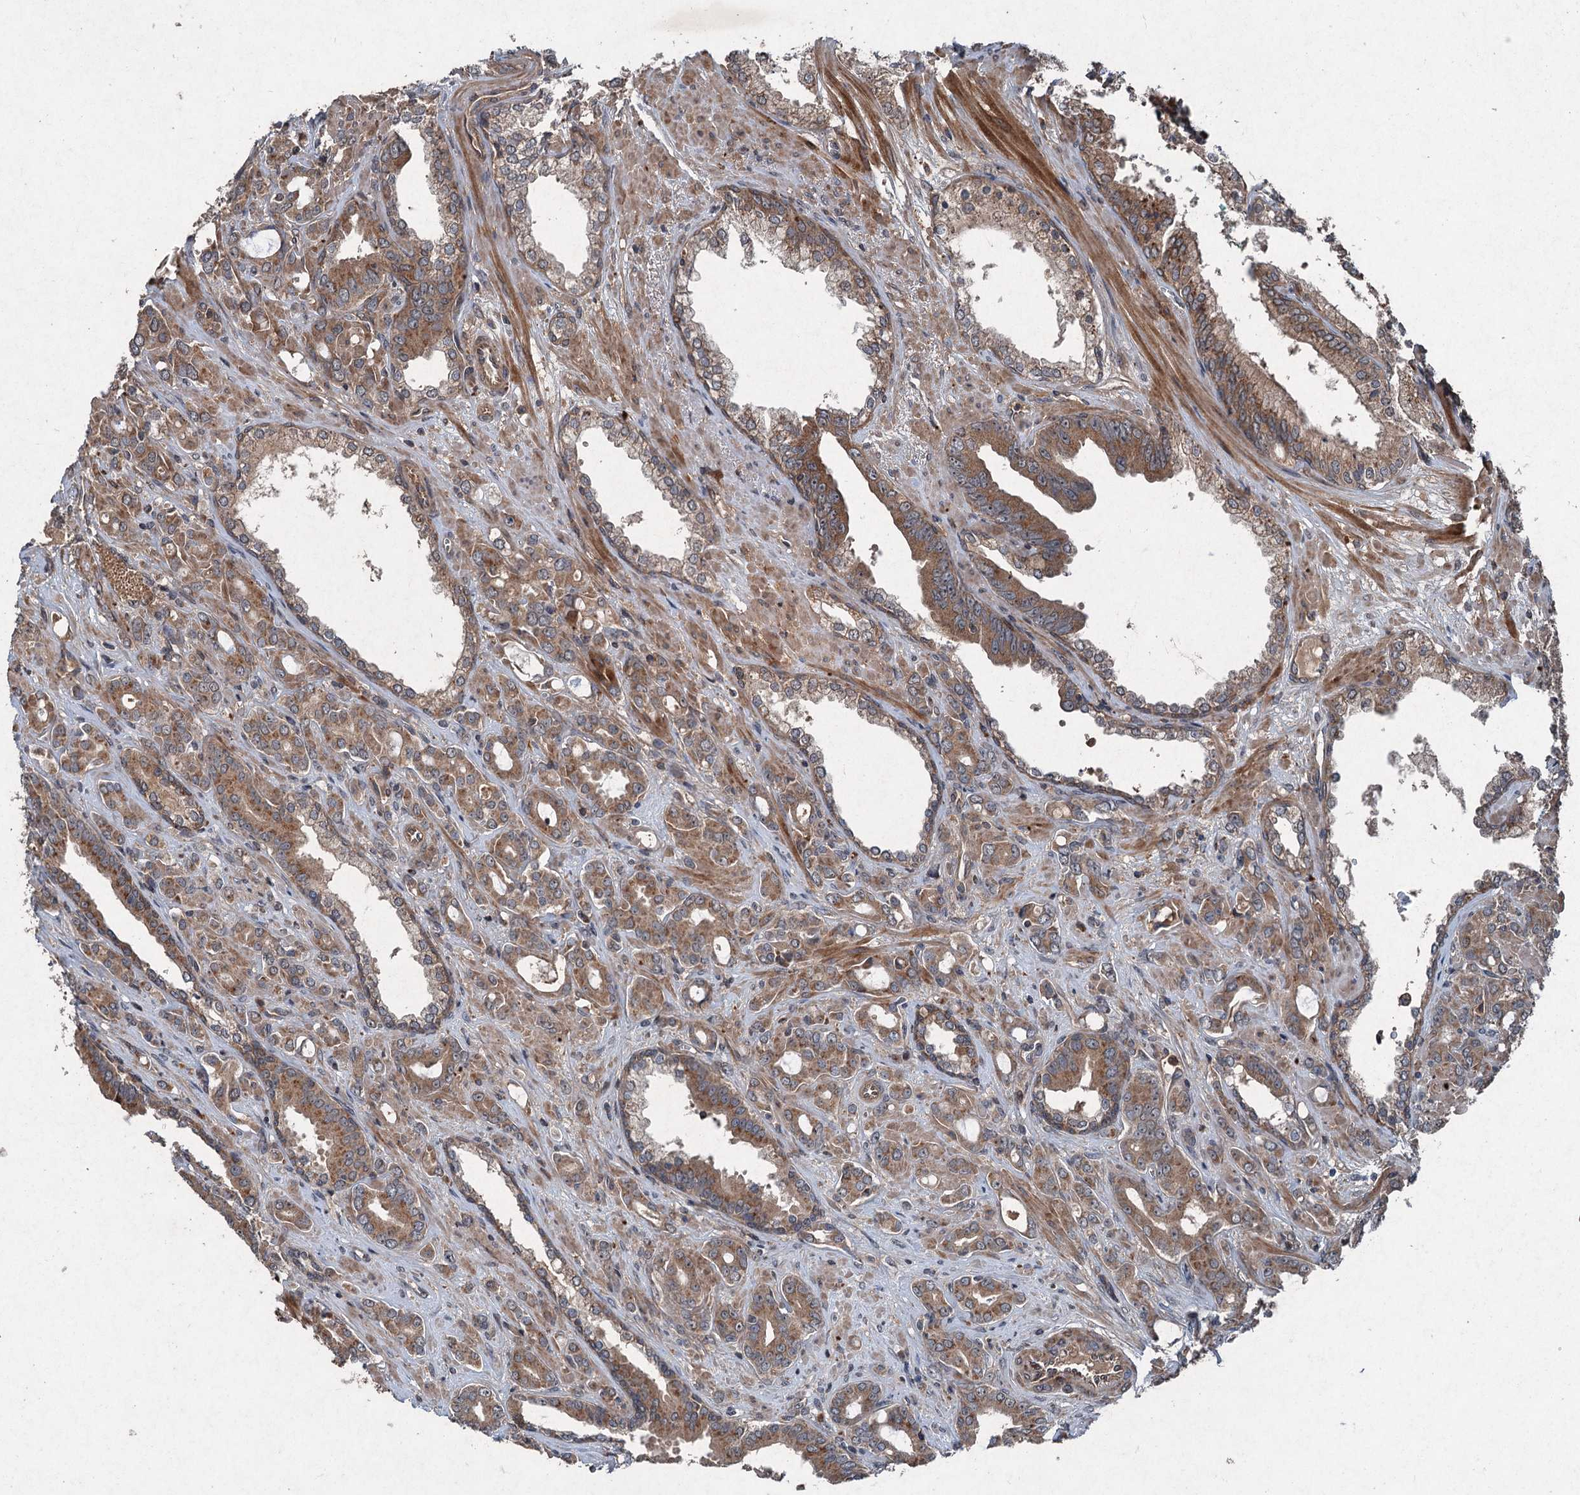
{"staining": {"intensity": "moderate", "quantity": ">75%", "location": "cytoplasmic/membranous"}, "tissue": "prostate cancer", "cell_type": "Tumor cells", "image_type": "cancer", "snomed": [{"axis": "morphology", "description": "Adenocarcinoma, High grade"}, {"axis": "topography", "description": "Prostate"}], "caption": "Immunohistochemistry histopathology image of prostate cancer (high-grade adenocarcinoma) stained for a protein (brown), which reveals medium levels of moderate cytoplasmic/membranous staining in approximately >75% of tumor cells.", "gene": "ALAS1", "patient": {"sex": "male", "age": 72}}